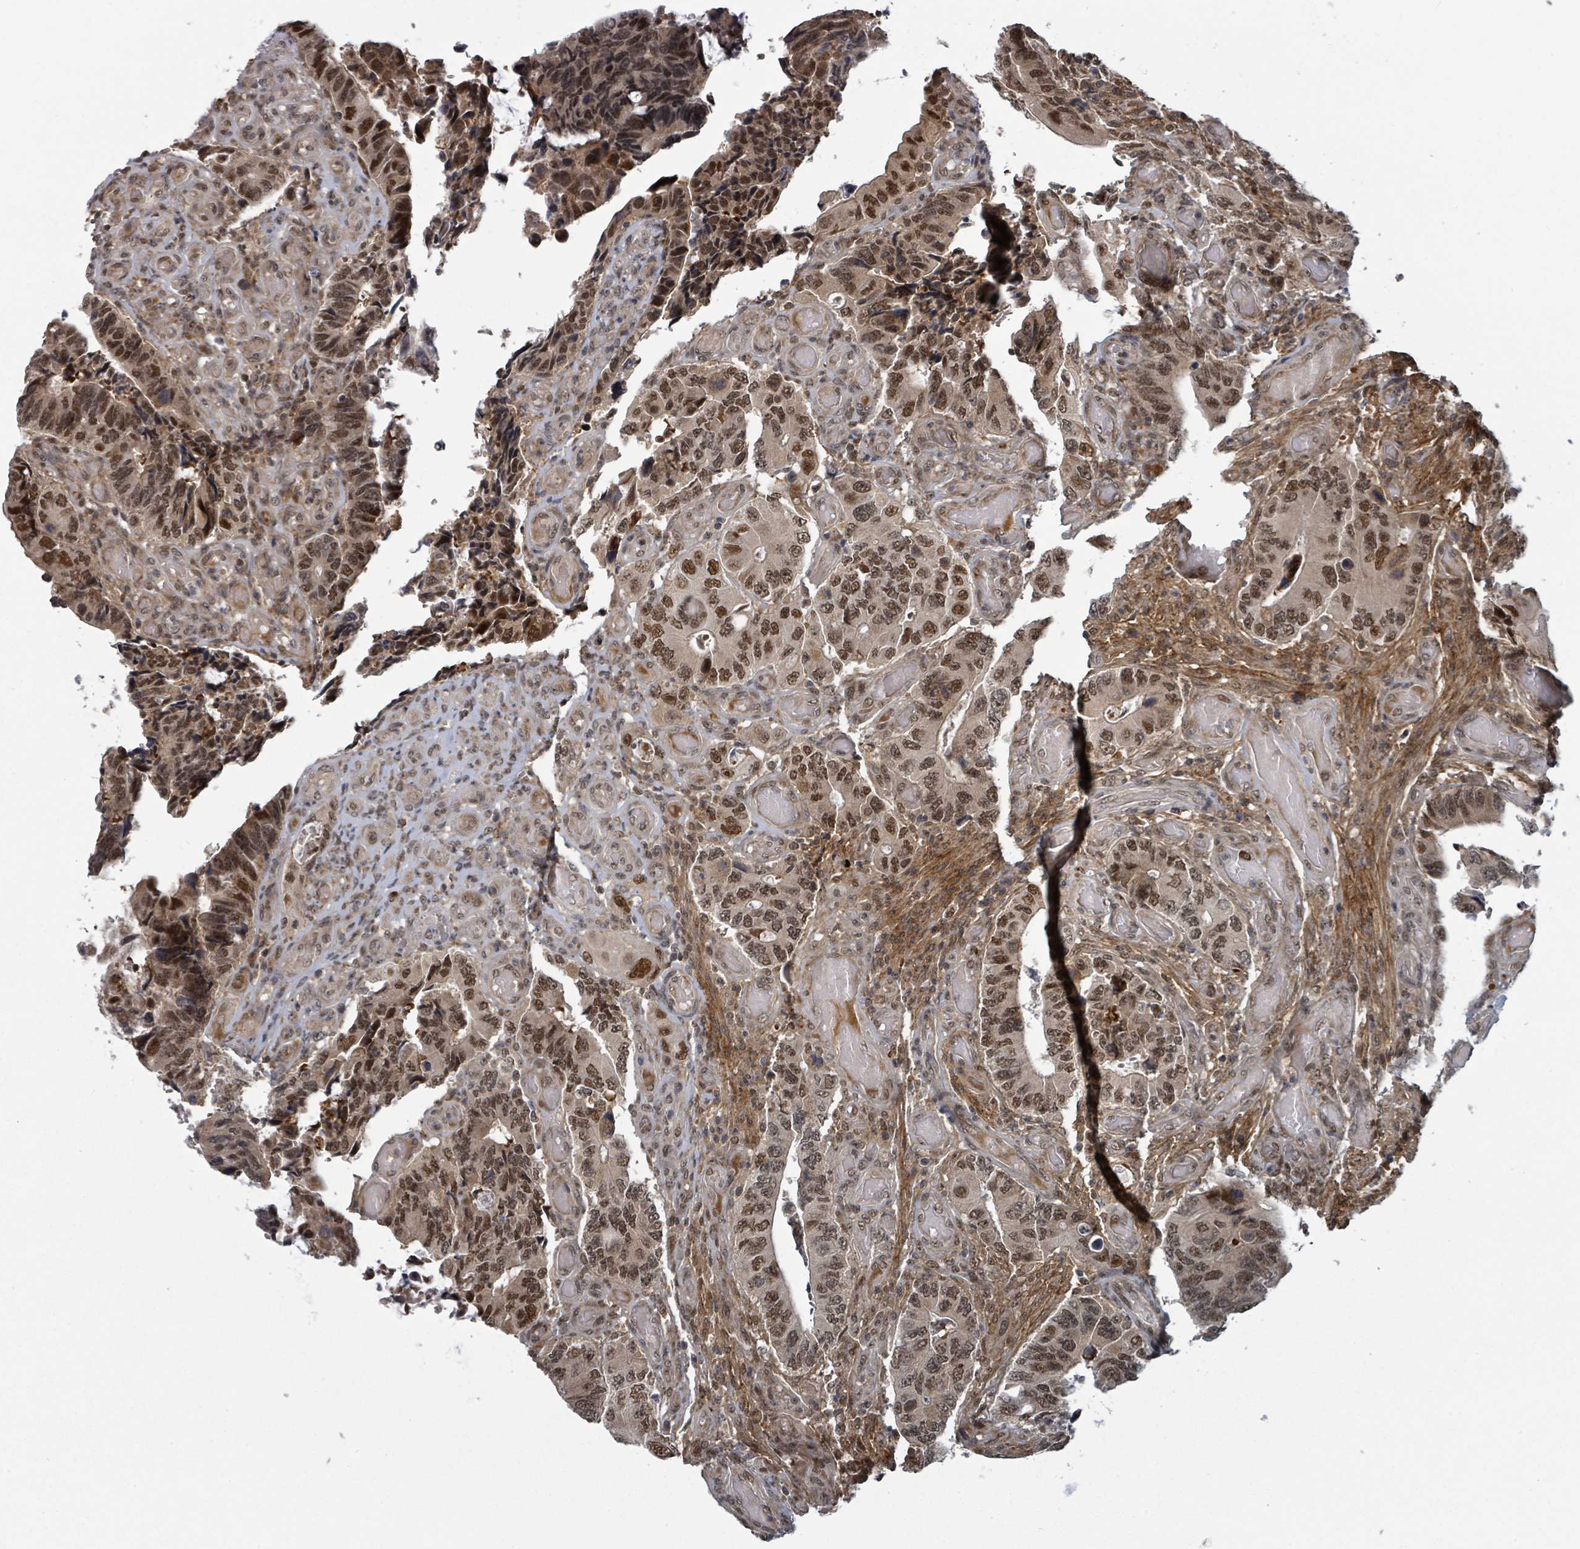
{"staining": {"intensity": "moderate", "quantity": ">75%", "location": "nuclear"}, "tissue": "colorectal cancer", "cell_type": "Tumor cells", "image_type": "cancer", "snomed": [{"axis": "morphology", "description": "Adenocarcinoma, NOS"}, {"axis": "topography", "description": "Colon"}], "caption": "Brown immunohistochemical staining in colorectal cancer (adenocarcinoma) exhibits moderate nuclear positivity in about >75% of tumor cells.", "gene": "GTF3C1", "patient": {"sex": "male", "age": 87}}